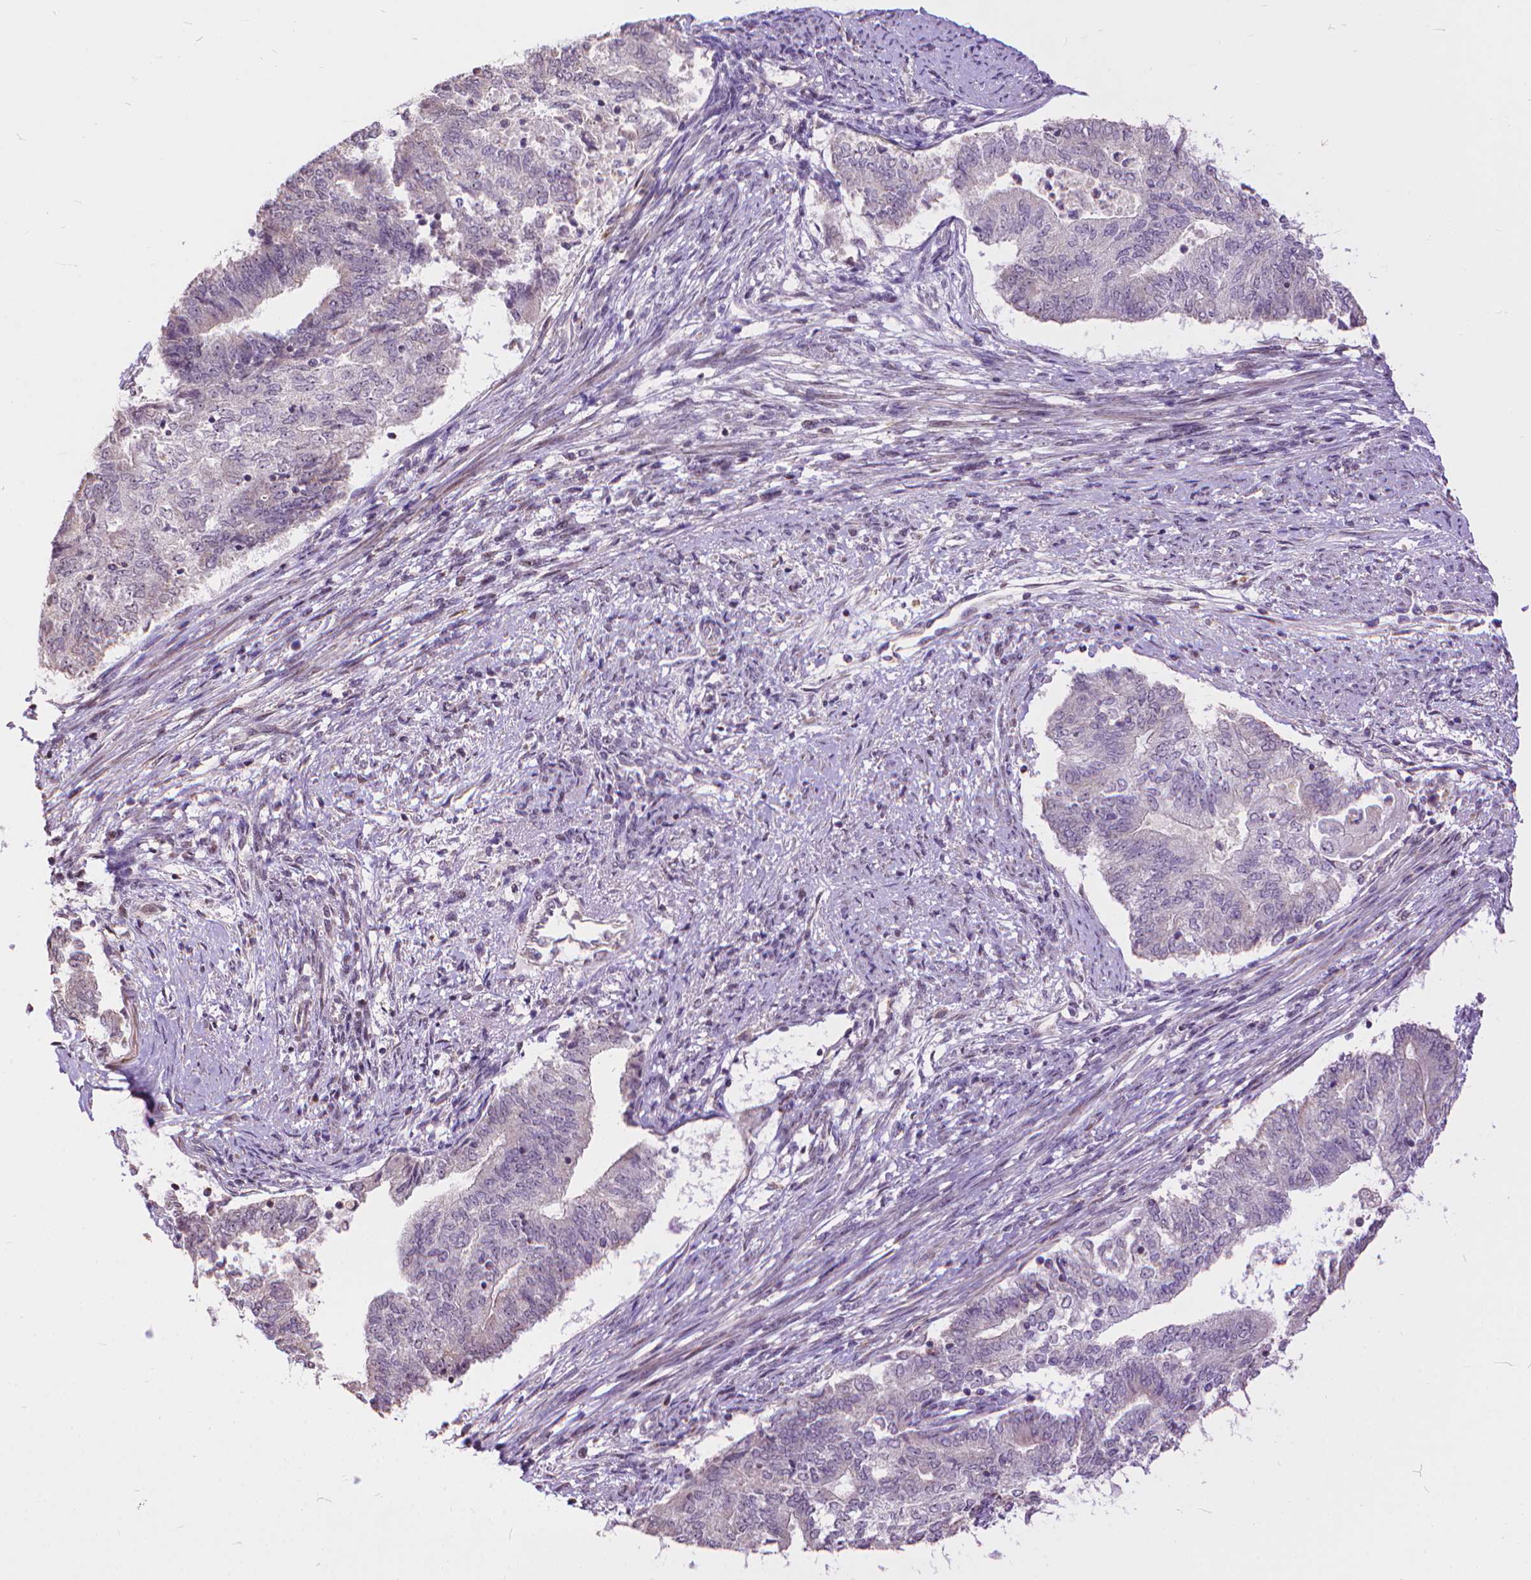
{"staining": {"intensity": "negative", "quantity": "none", "location": "none"}, "tissue": "endometrial cancer", "cell_type": "Tumor cells", "image_type": "cancer", "snomed": [{"axis": "morphology", "description": "Adenocarcinoma, NOS"}, {"axis": "topography", "description": "Endometrium"}], "caption": "Tumor cells are negative for protein expression in human endometrial cancer (adenocarcinoma).", "gene": "TMEM135", "patient": {"sex": "female", "age": 65}}